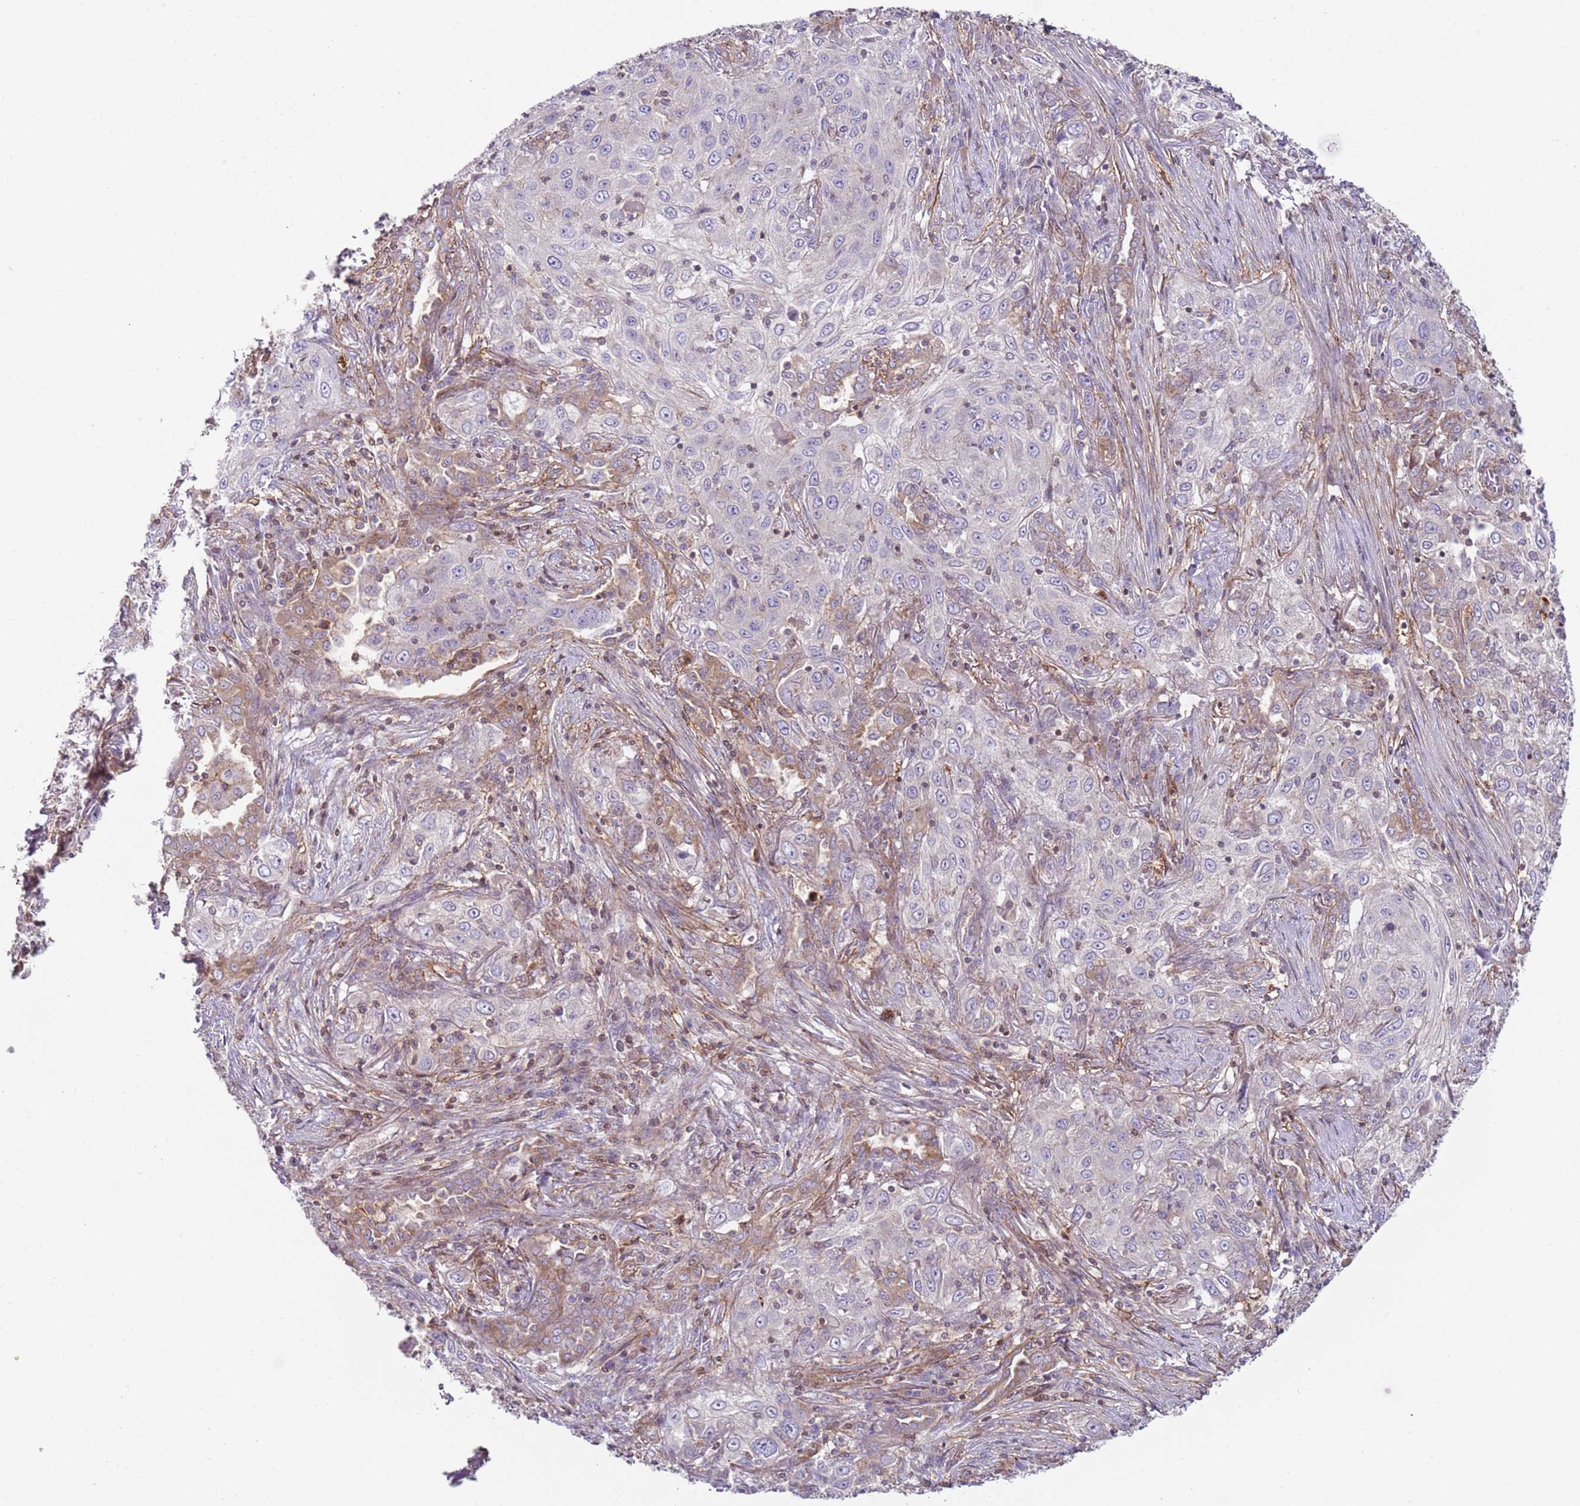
{"staining": {"intensity": "negative", "quantity": "none", "location": "none"}, "tissue": "lung cancer", "cell_type": "Tumor cells", "image_type": "cancer", "snomed": [{"axis": "morphology", "description": "Squamous cell carcinoma, NOS"}, {"axis": "topography", "description": "Lung"}], "caption": "Immunohistochemical staining of human lung squamous cell carcinoma demonstrates no significant positivity in tumor cells.", "gene": "GNAI3", "patient": {"sex": "female", "age": 69}}